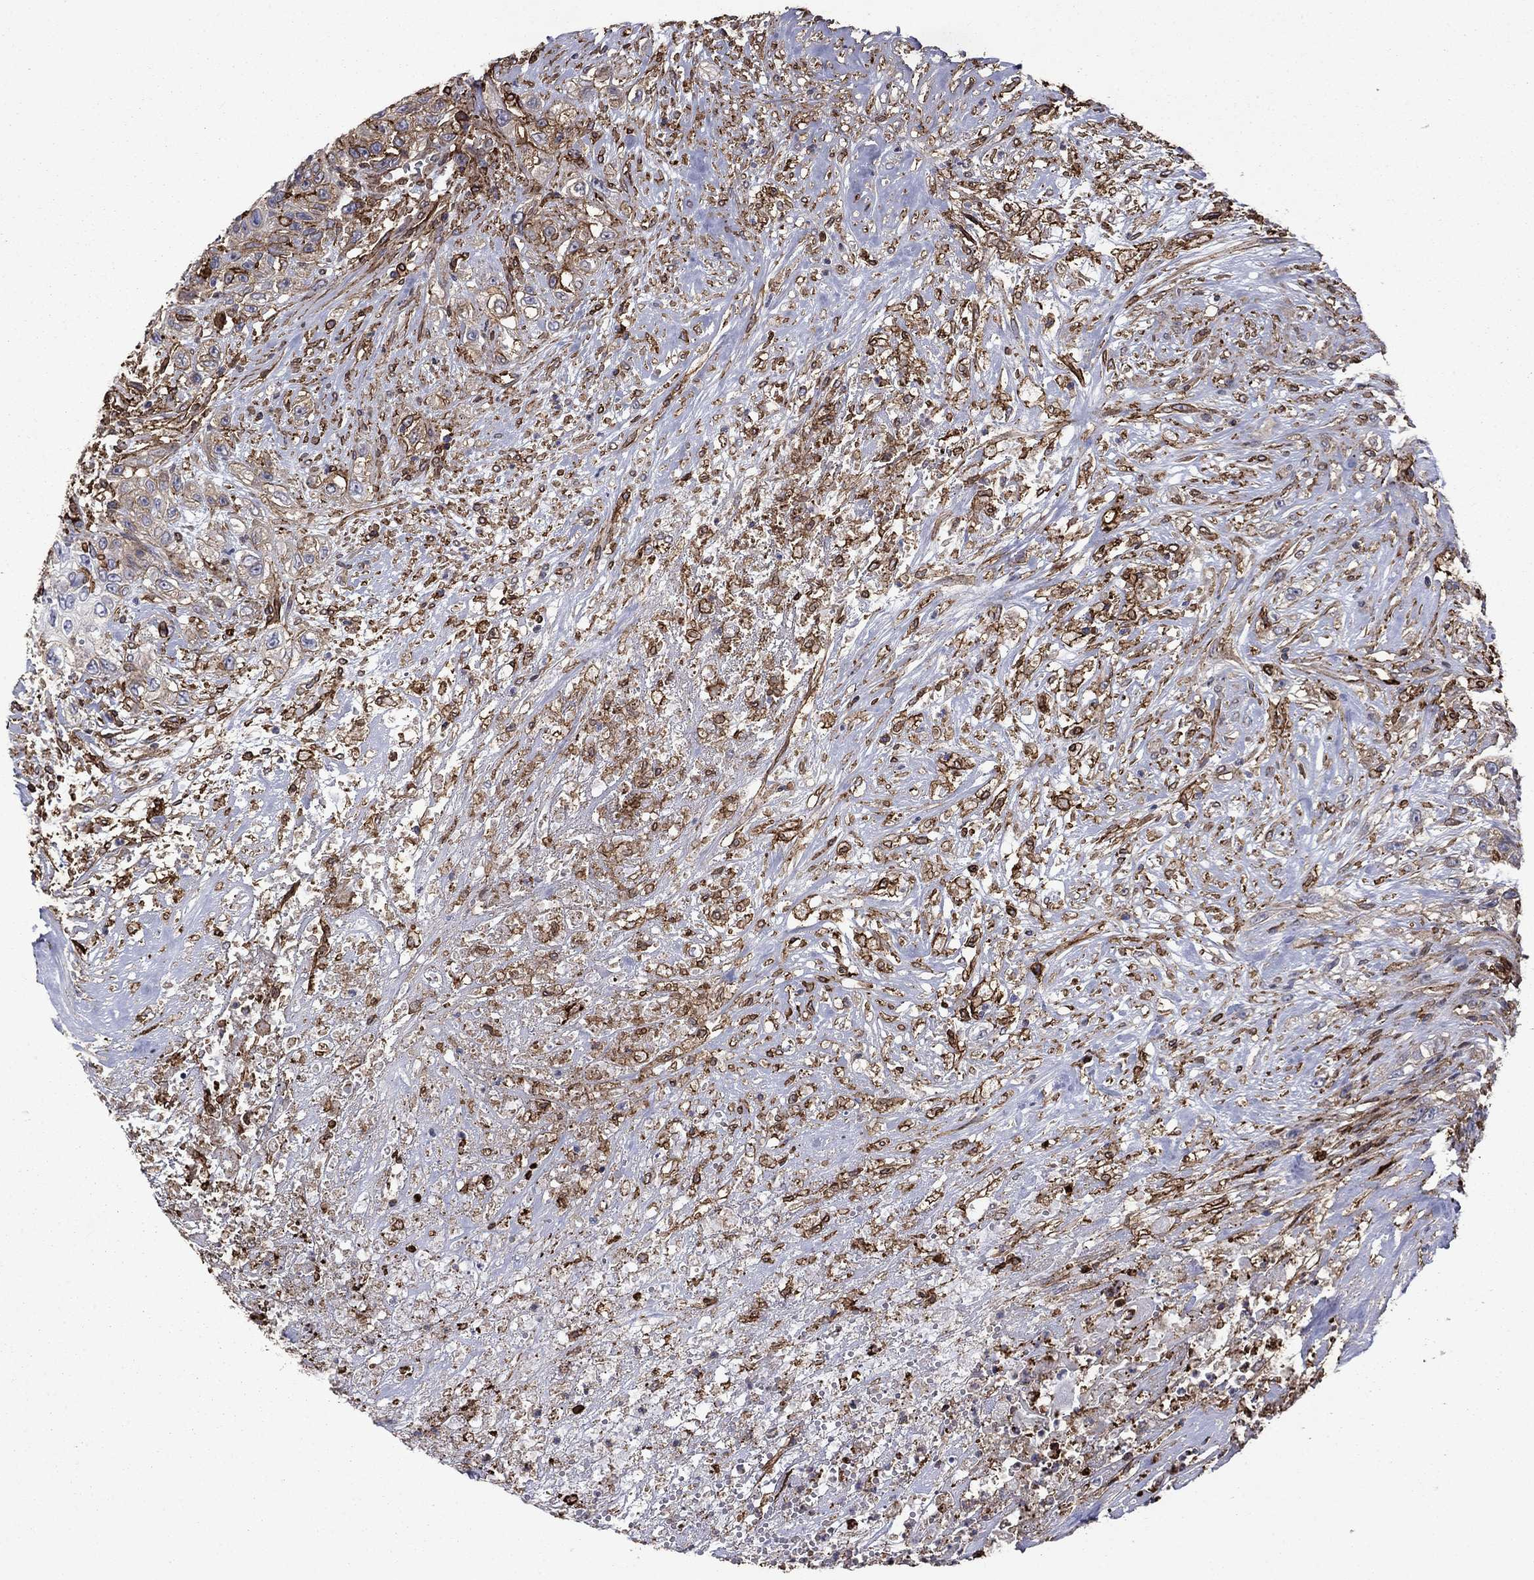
{"staining": {"intensity": "weak", "quantity": "25%-75%", "location": "cytoplasmic/membranous"}, "tissue": "urothelial cancer", "cell_type": "Tumor cells", "image_type": "cancer", "snomed": [{"axis": "morphology", "description": "Urothelial carcinoma, High grade"}, {"axis": "topography", "description": "Urinary bladder"}], "caption": "Tumor cells exhibit low levels of weak cytoplasmic/membranous expression in about 25%-75% of cells in human urothelial cancer. The staining was performed using DAB to visualize the protein expression in brown, while the nuclei were stained in blue with hematoxylin (Magnification: 20x).", "gene": "PLAU", "patient": {"sex": "female", "age": 56}}